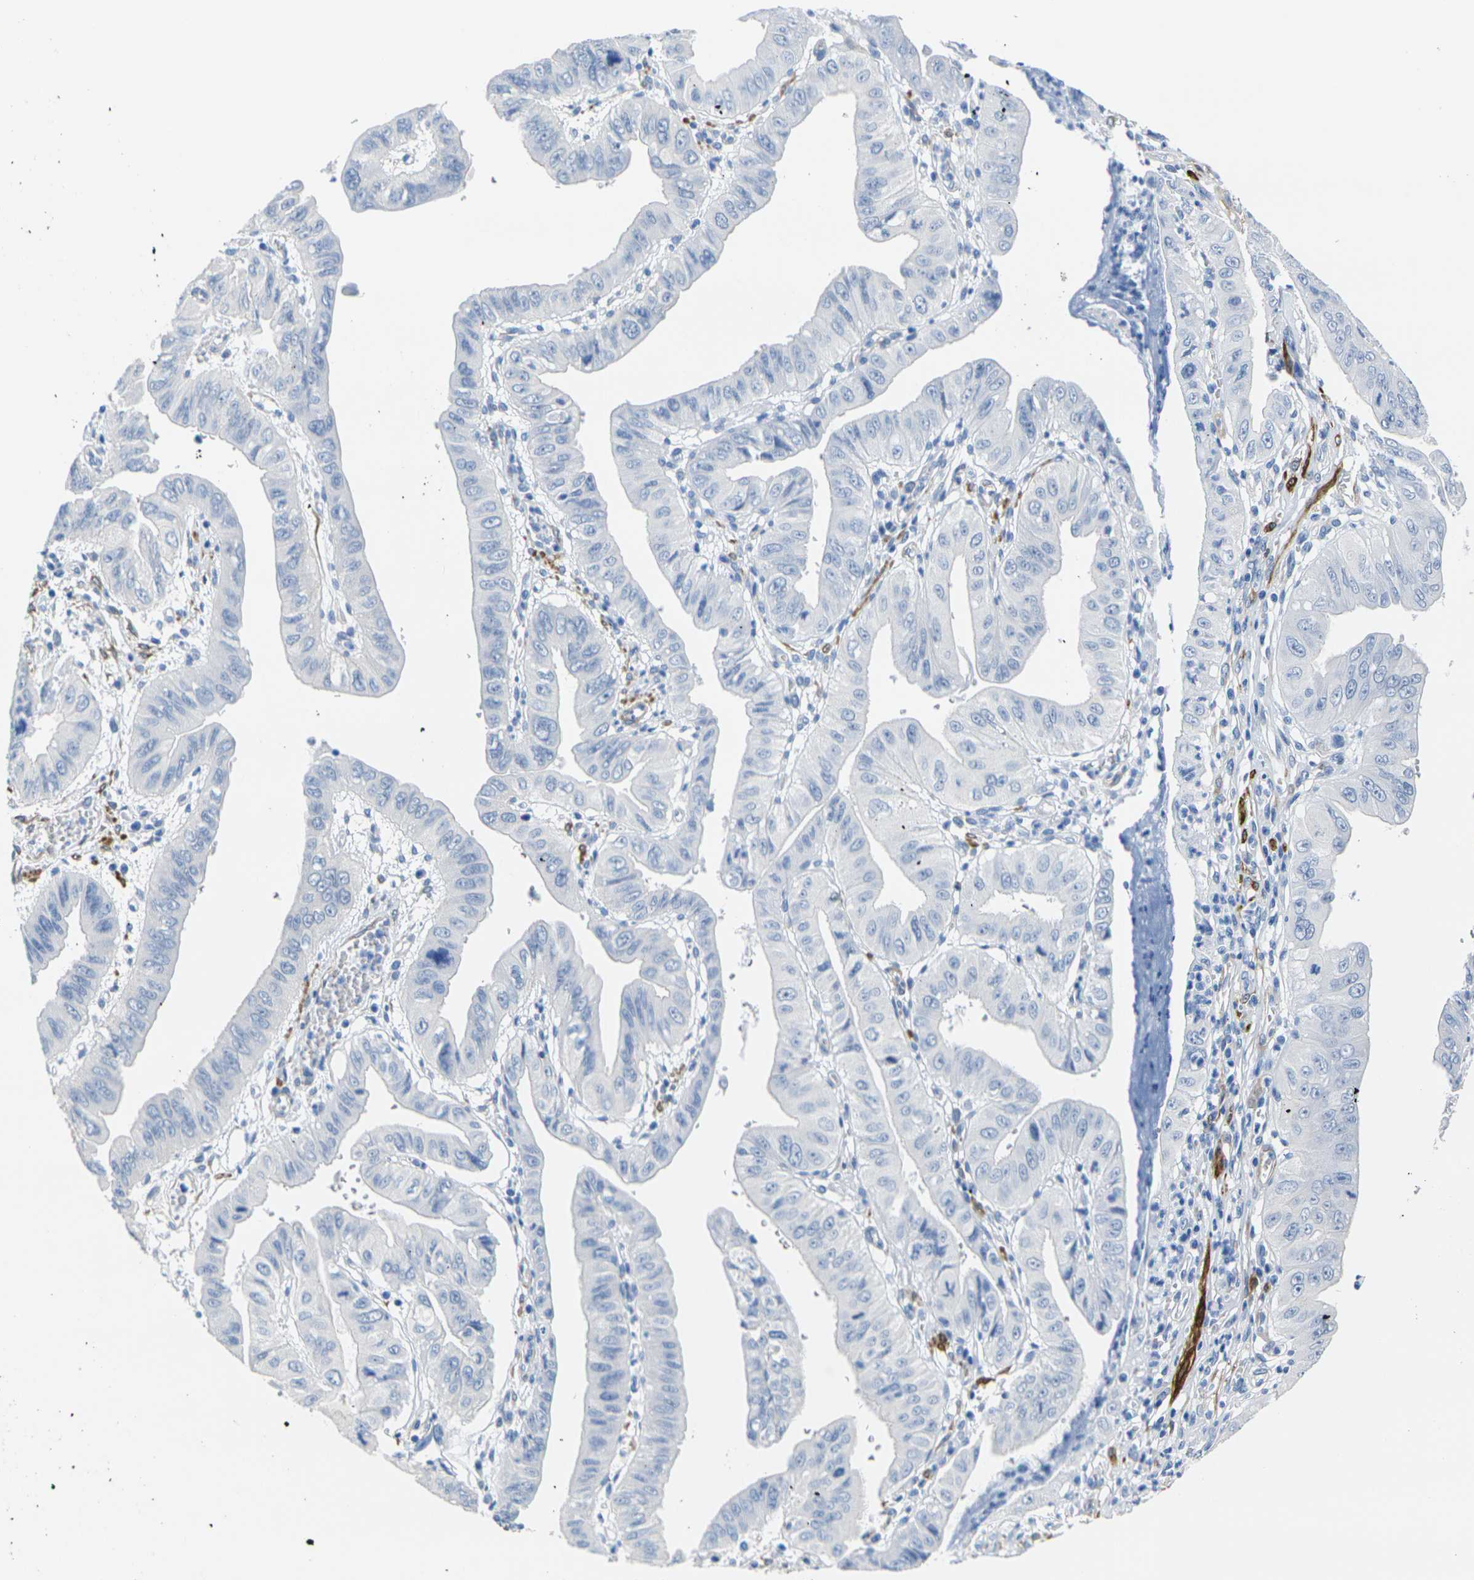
{"staining": {"intensity": "negative", "quantity": "none", "location": "none"}, "tissue": "pancreatic cancer", "cell_type": "Tumor cells", "image_type": "cancer", "snomed": [{"axis": "morphology", "description": "Normal tissue, NOS"}, {"axis": "topography", "description": "Lymph node"}], "caption": "The image shows no significant staining in tumor cells of pancreatic cancer.", "gene": "CNN1", "patient": {"sex": "male", "age": 50}}